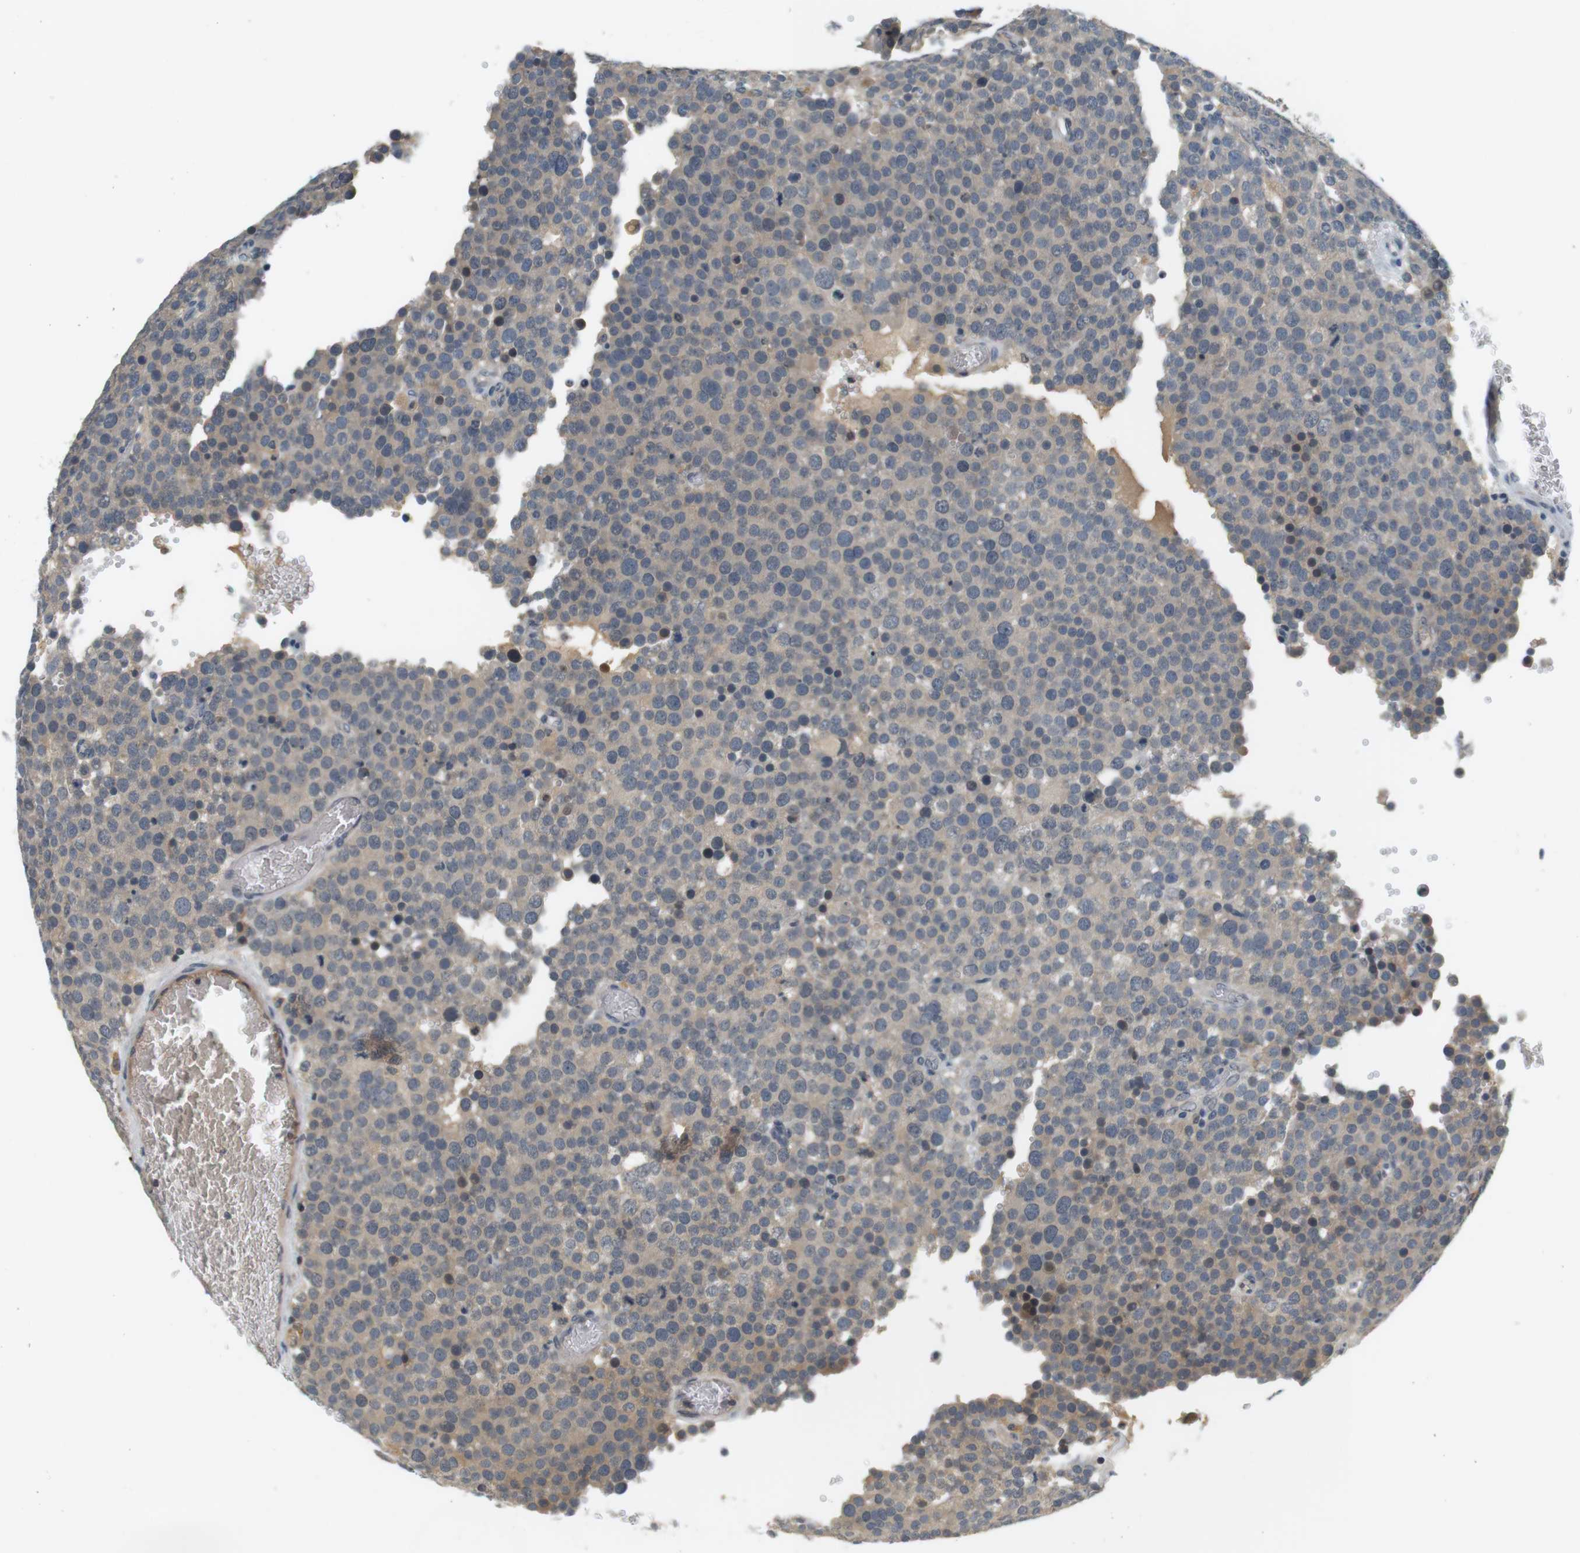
{"staining": {"intensity": "weak", "quantity": "<25%", "location": "cytoplasmic/membranous"}, "tissue": "testis cancer", "cell_type": "Tumor cells", "image_type": "cancer", "snomed": [{"axis": "morphology", "description": "Normal tissue, NOS"}, {"axis": "morphology", "description": "Seminoma, NOS"}, {"axis": "topography", "description": "Testis"}], "caption": "Histopathology image shows no significant protein staining in tumor cells of testis seminoma.", "gene": "WNT7A", "patient": {"sex": "male", "age": 71}}